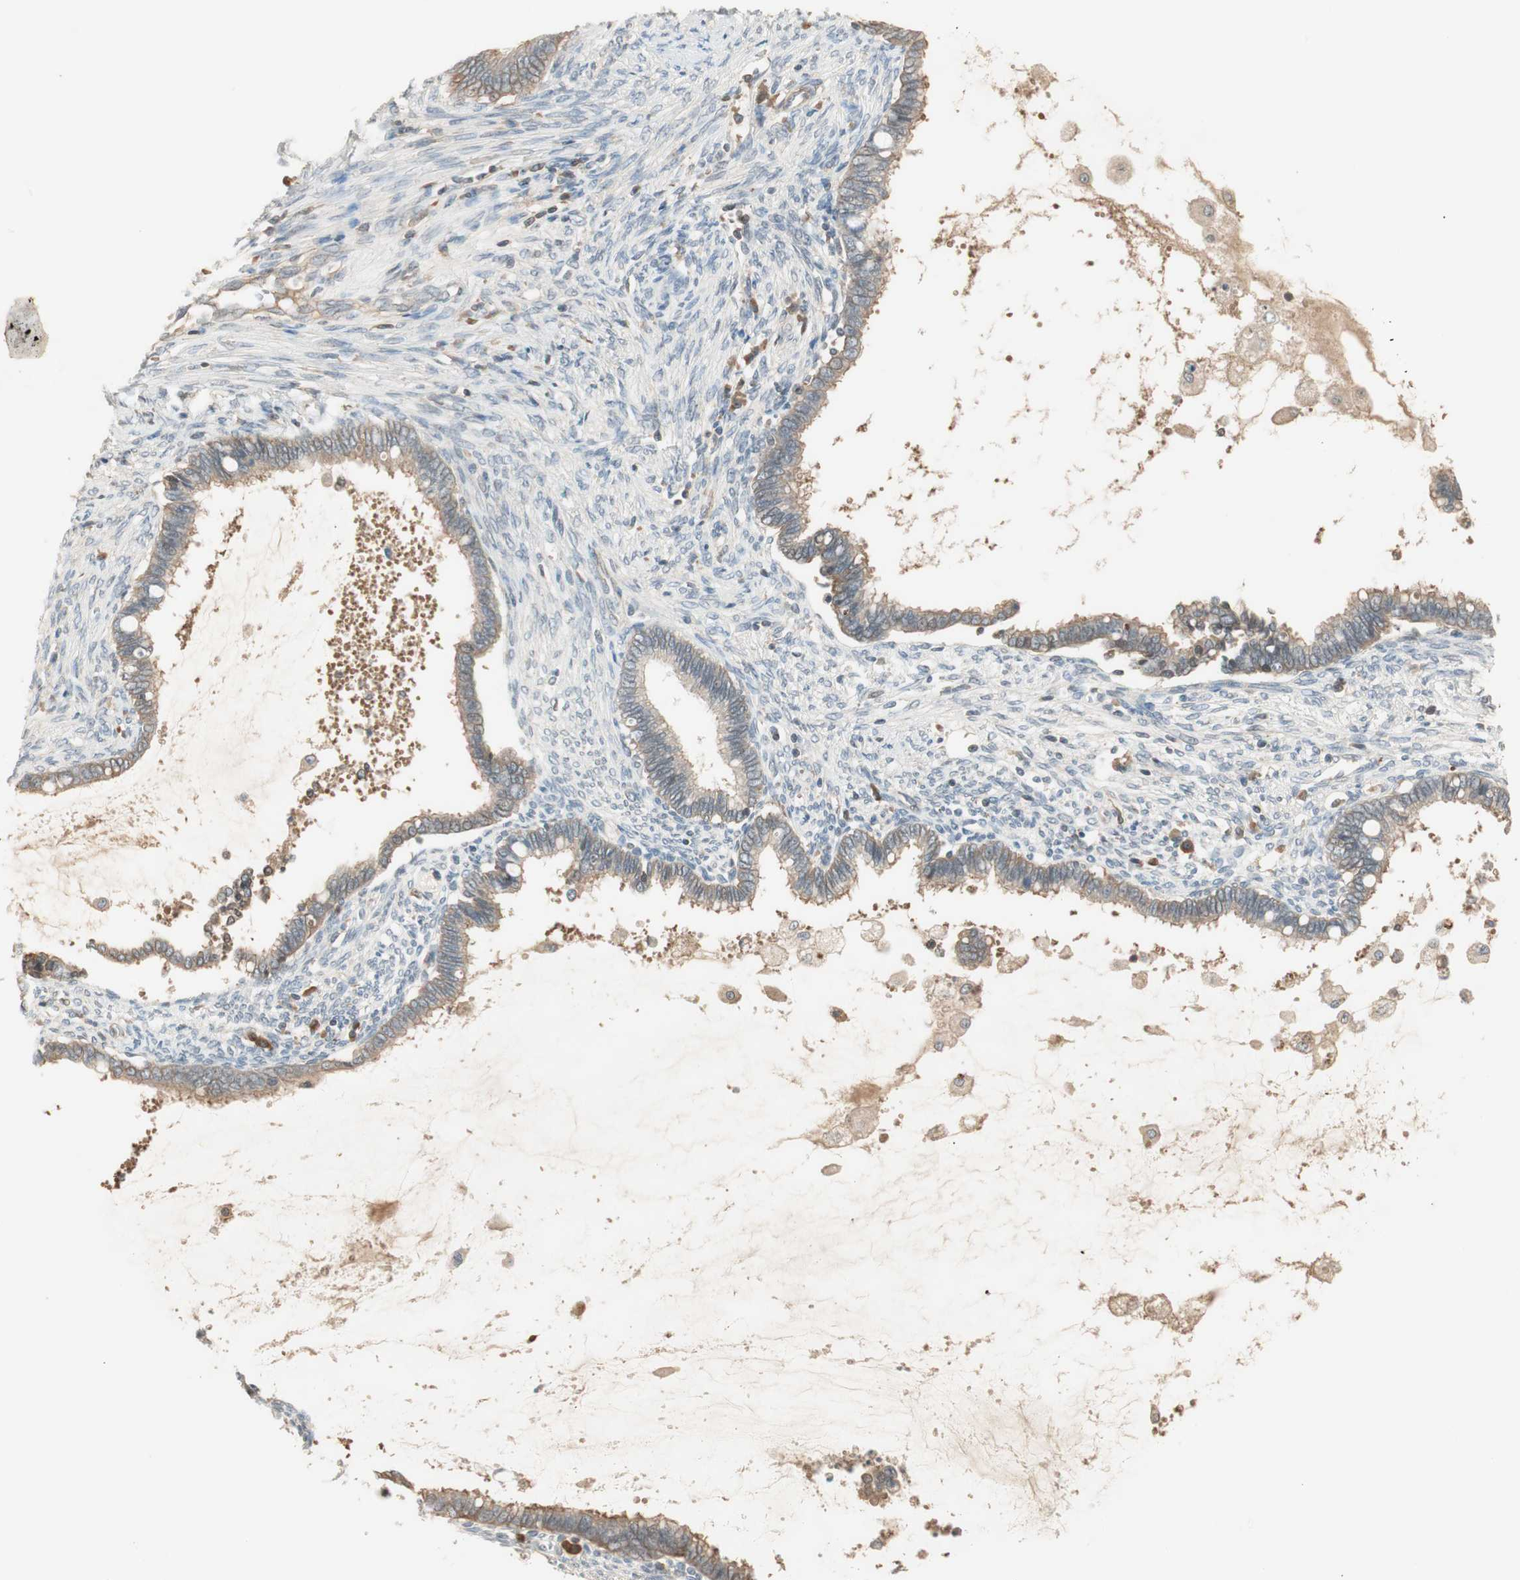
{"staining": {"intensity": "weak", "quantity": "25%-75%", "location": "cytoplasmic/membranous"}, "tissue": "cervical cancer", "cell_type": "Tumor cells", "image_type": "cancer", "snomed": [{"axis": "morphology", "description": "Adenocarcinoma, NOS"}, {"axis": "topography", "description": "Cervix"}], "caption": "Protein expression analysis of human cervical cancer (adenocarcinoma) reveals weak cytoplasmic/membranous positivity in about 25%-75% of tumor cells.", "gene": "RNGTT", "patient": {"sex": "female", "age": 44}}